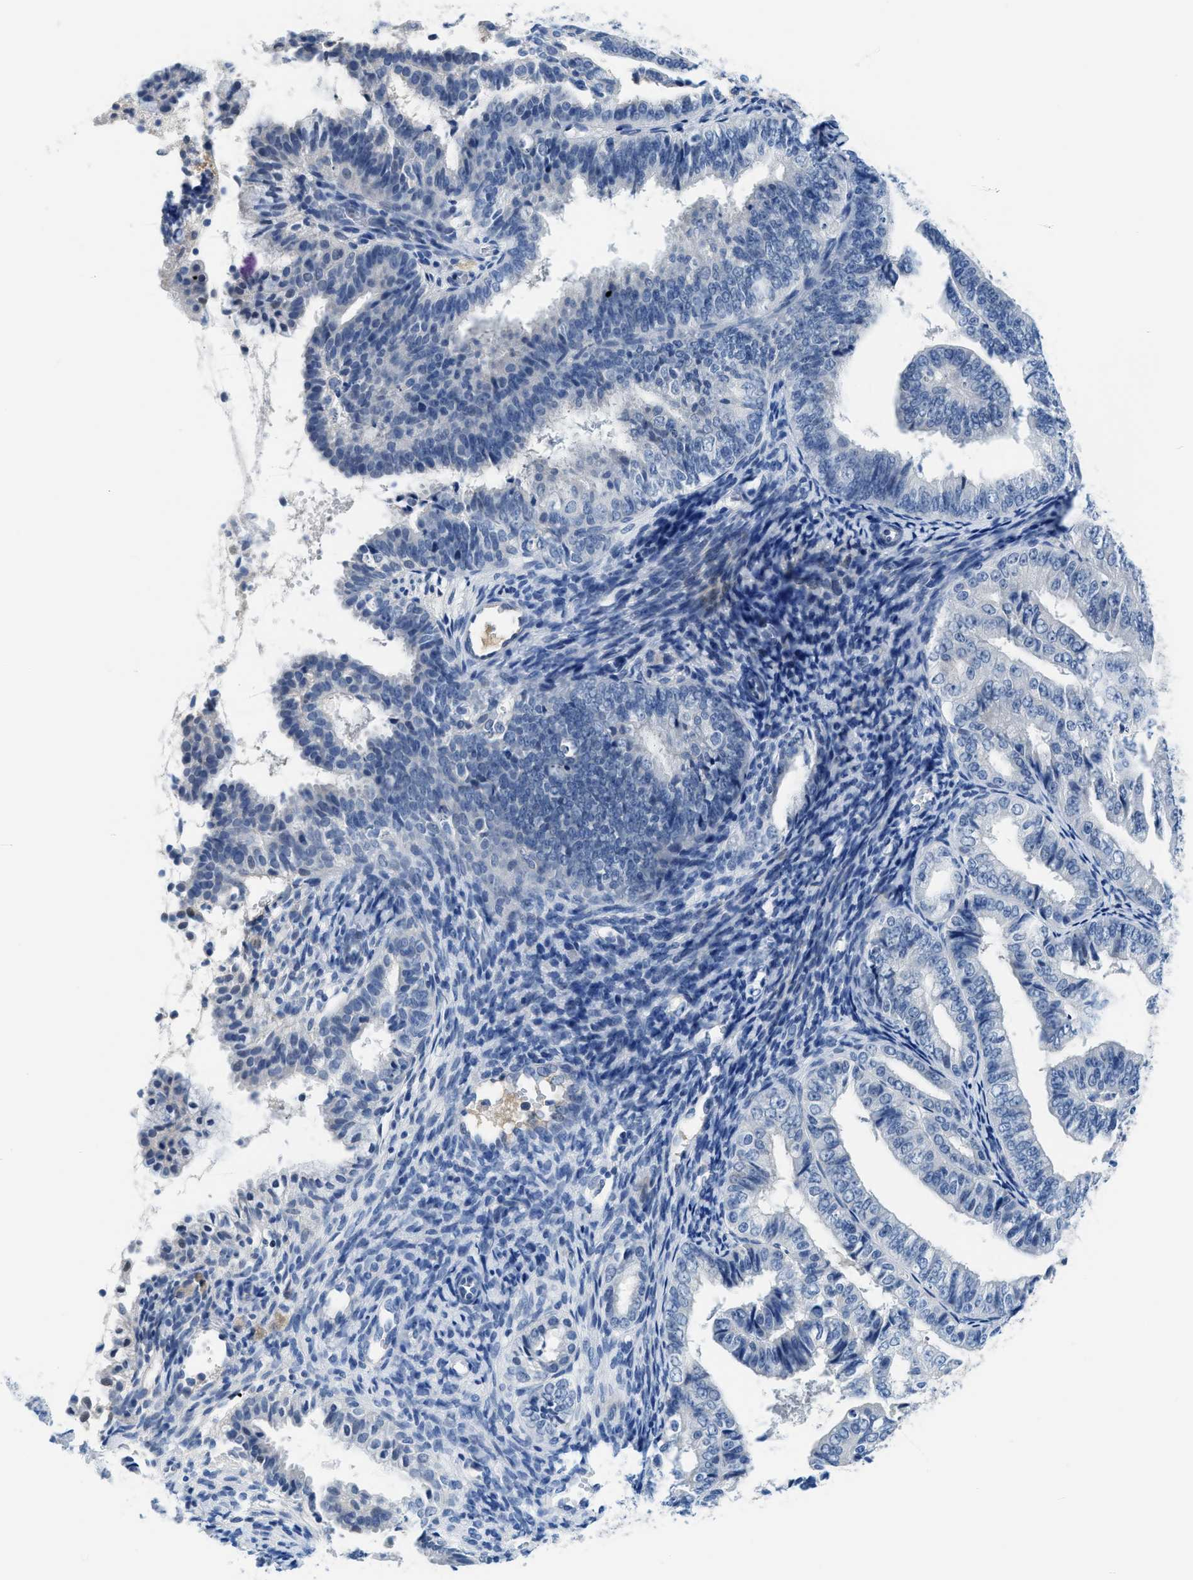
{"staining": {"intensity": "negative", "quantity": "none", "location": "none"}, "tissue": "endometrial cancer", "cell_type": "Tumor cells", "image_type": "cancer", "snomed": [{"axis": "morphology", "description": "Adenocarcinoma, NOS"}, {"axis": "topography", "description": "Endometrium"}], "caption": "This photomicrograph is of adenocarcinoma (endometrial) stained with IHC to label a protein in brown with the nuclei are counter-stained blue. There is no expression in tumor cells. (DAB (3,3'-diaminobenzidine) immunohistochemistry with hematoxylin counter stain).", "gene": "MBL2", "patient": {"sex": "female", "age": 63}}